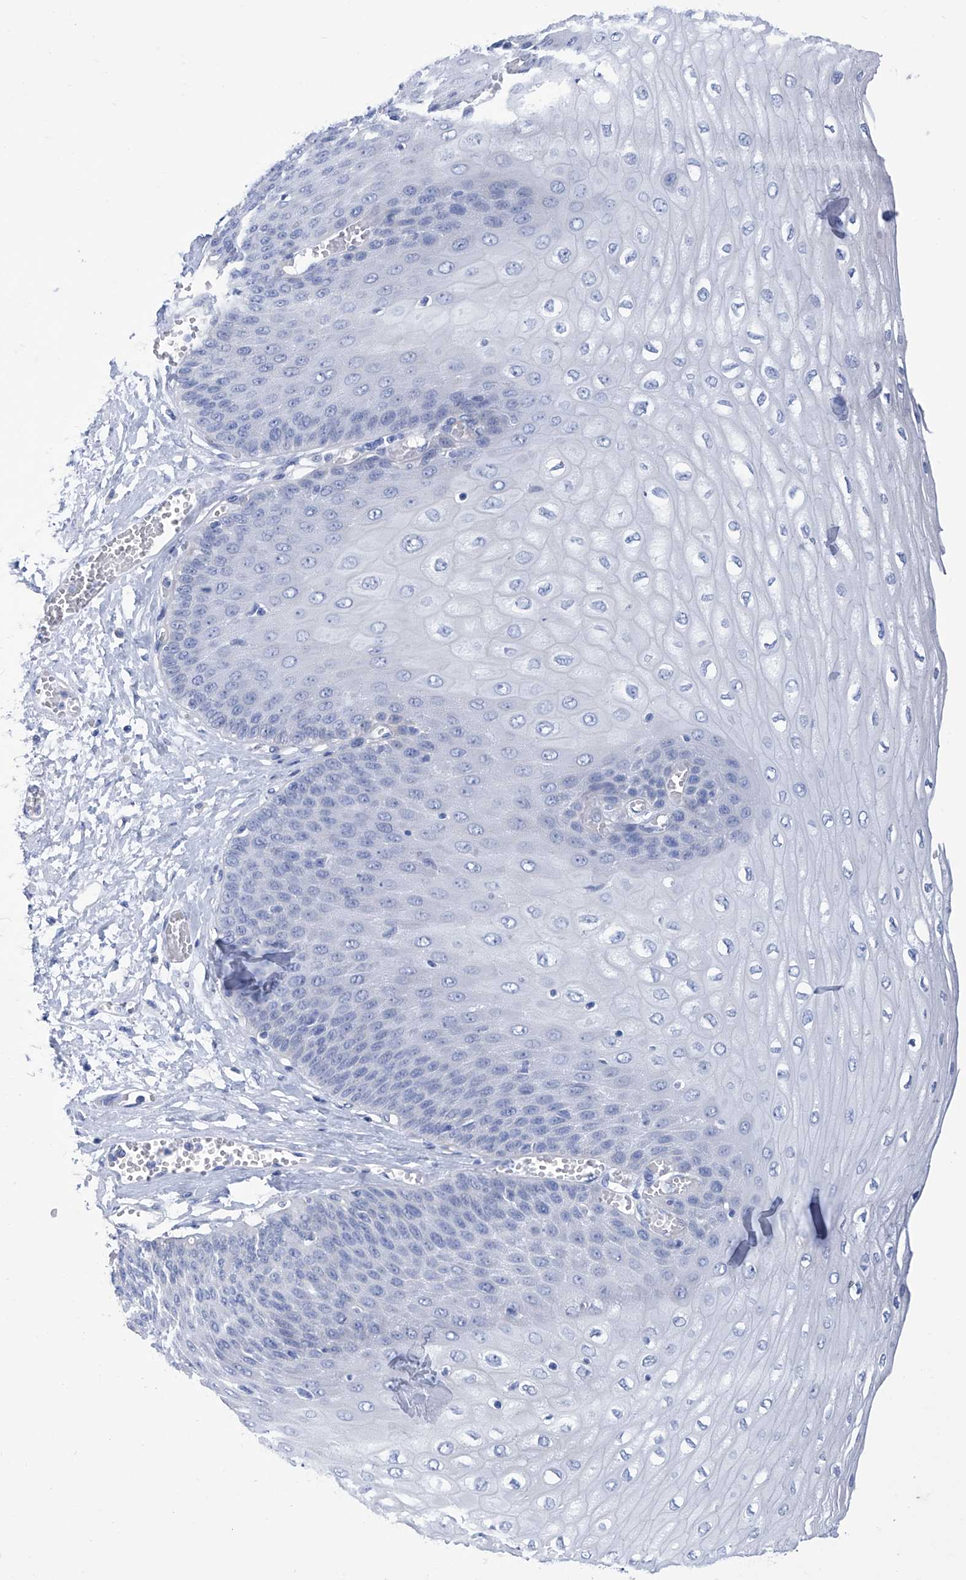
{"staining": {"intensity": "negative", "quantity": "none", "location": "none"}, "tissue": "esophagus", "cell_type": "Squamous epithelial cells", "image_type": "normal", "snomed": [{"axis": "morphology", "description": "Normal tissue, NOS"}, {"axis": "topography", "description": "Esophagus"}], "caption": "Photomicrograph shows no significant protein expression in squamous epithelial cells of benign esophagus.", "gene": "SMS", "patient": {"sex": "male", "age": 60}}